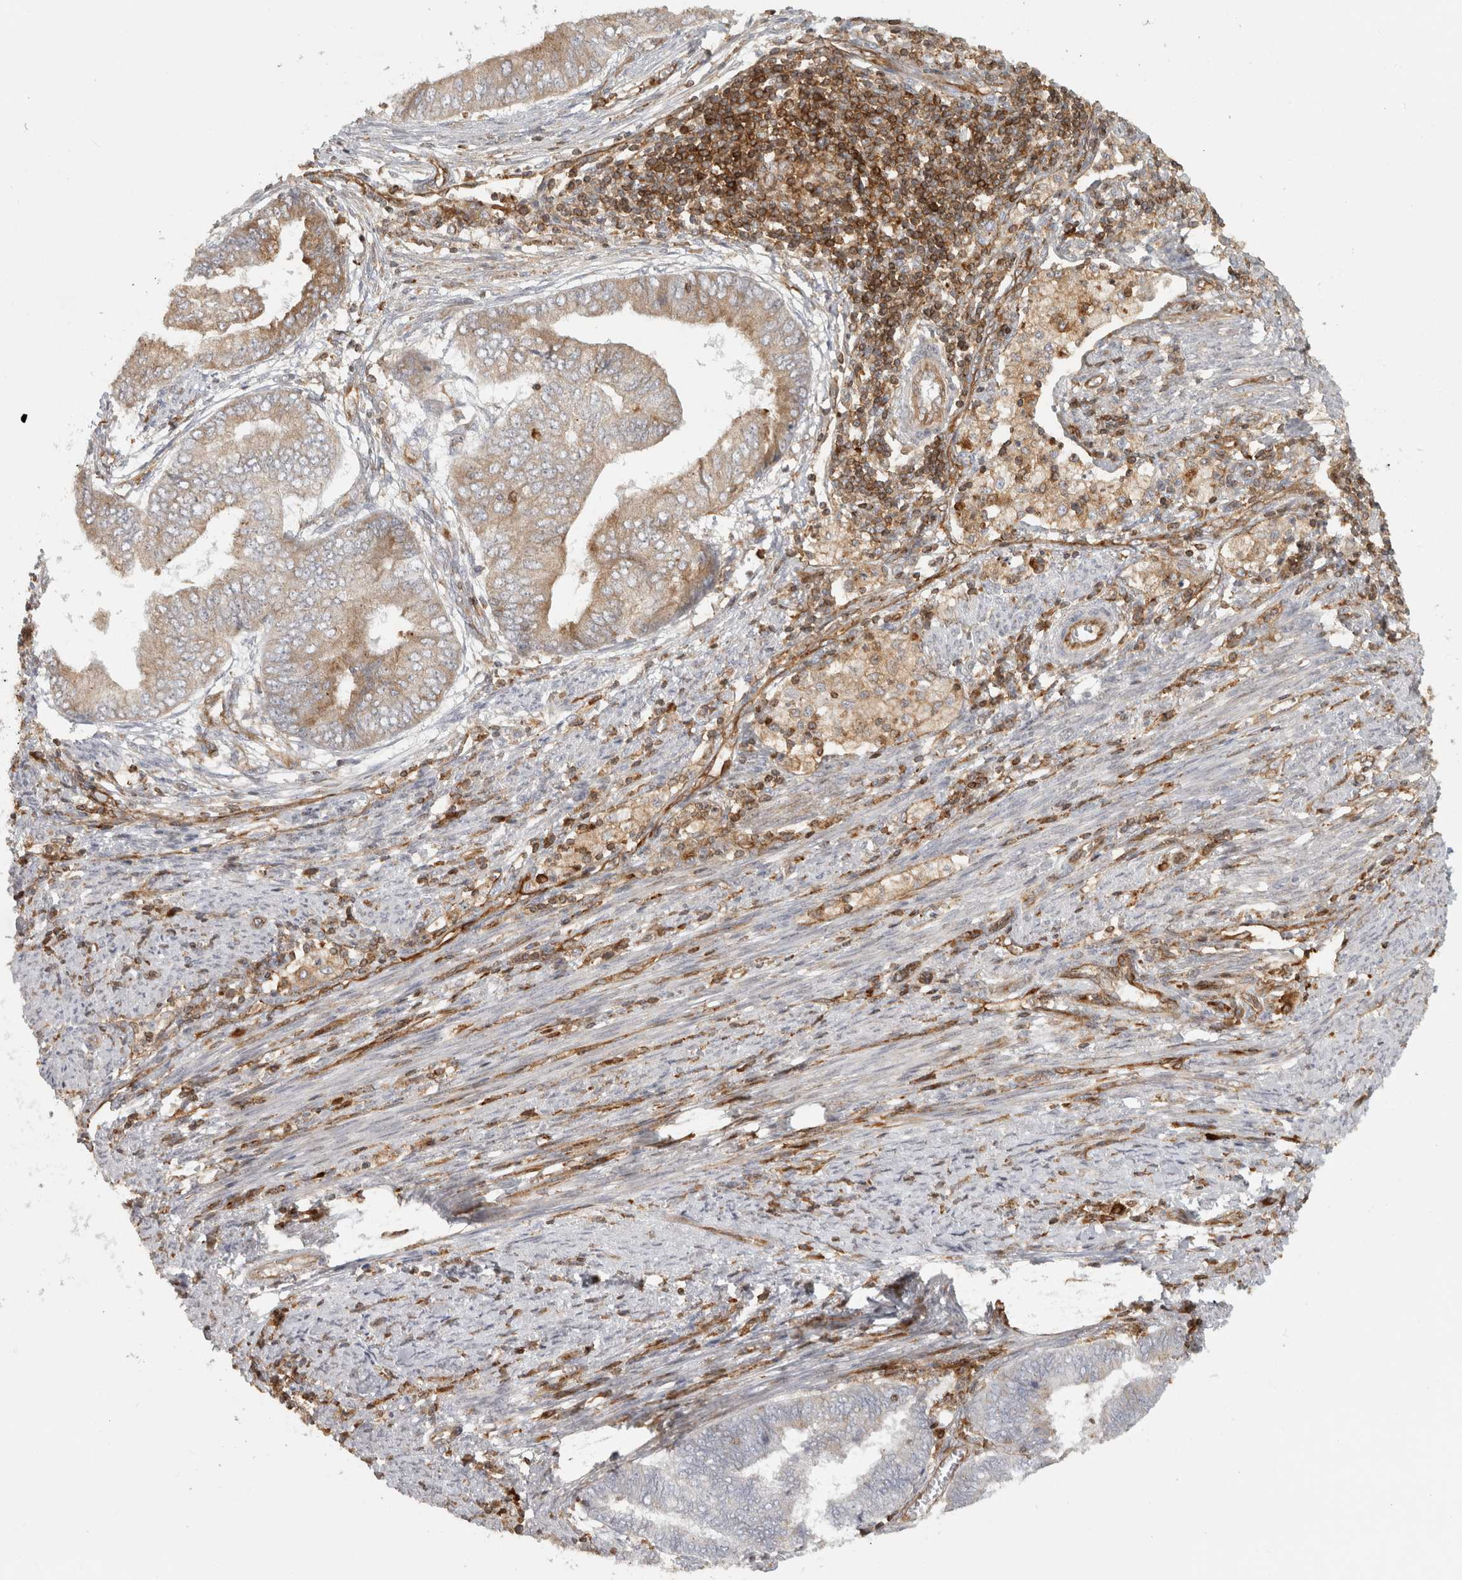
{"staining": {"intensity": "moderate", "quantity": ">75%", "location": "cytoplasmic/membranous"}, "tissue": "endometrial cancer", "cell_type": "Tumor cells", "image_type": "cancer", "snomed": [{"axis": "morphology", "description": "Polyp, NOS"}, {"axis": "morphology", "description": "Adenocarcinoma, NOS"}, {"axis": "morphology", "description": "Adenoma, NOS"}, {"axis": "topography", "description": "Endometrium"}], "caption": "Immunohistochemical staining of endometrial cancer demonstrates moderate cytoplasmic/membranous protein expression in approximately >75% of tumor cells. The staining is performed using DAB (3,3'-diaminobenzidine) brown chromogen to label protein expression. The nuclei are counter-stained blue using hematoxylin.", "gene": "HLA-E", "patient": {"sex": "female", "age": 79}}